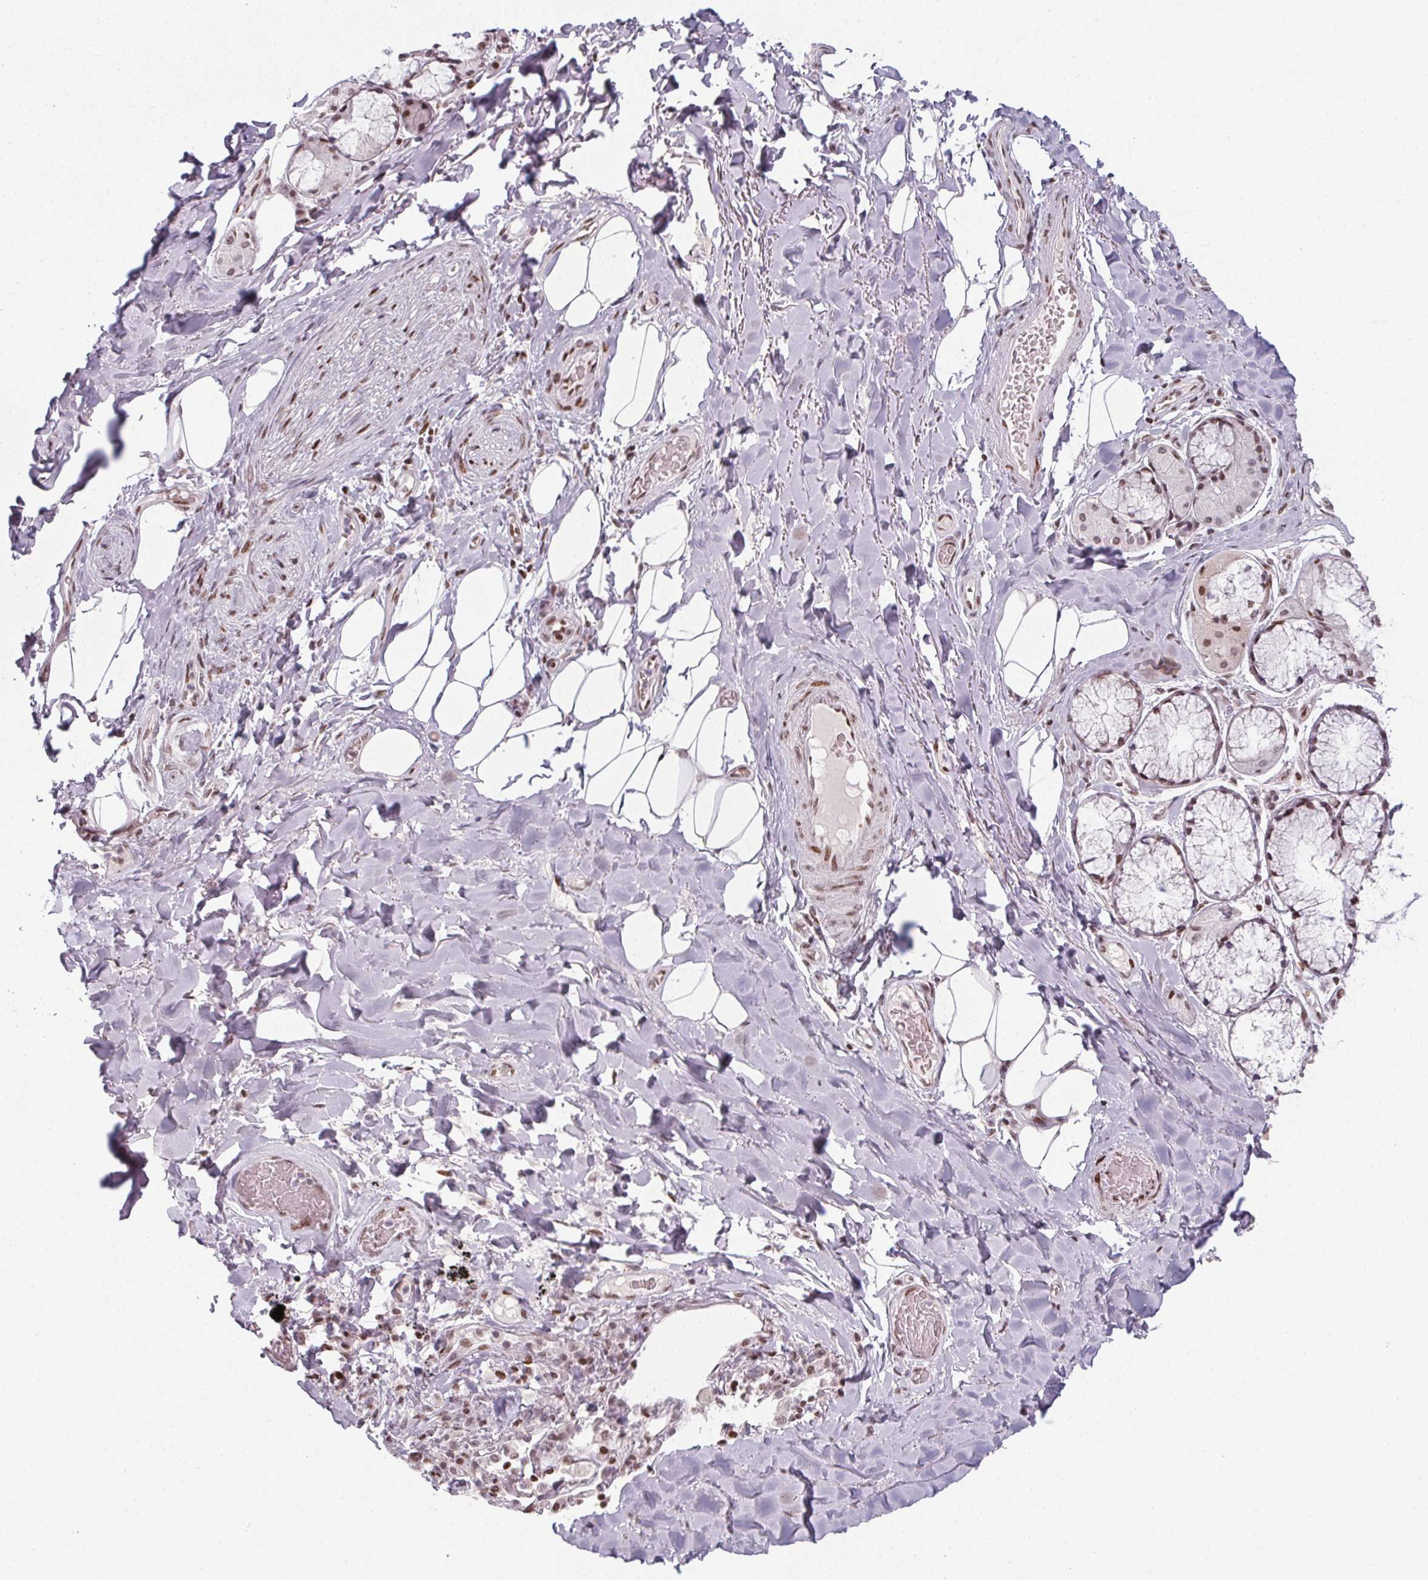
{"staining": {"intensity": "negative", "quantity": "none", "location": "none"}, "tissue": "adipose tissue", "cell_type": "Adipocytes", "image_type": "normal", "snomed": [{"axis": "morphology", "description": "Normal tissue, NOS"}, {"axis": "topography", "description": "Cartilage tissue"}, {"axis": "topography", "description": "Bronchus"}], "caption": "Normal adipose tissue was stained to show a protein in brown. There is no significant staining in adipocytes.", "gene": "KMT2A", "patient": {"sex": "male", "age": 64}}